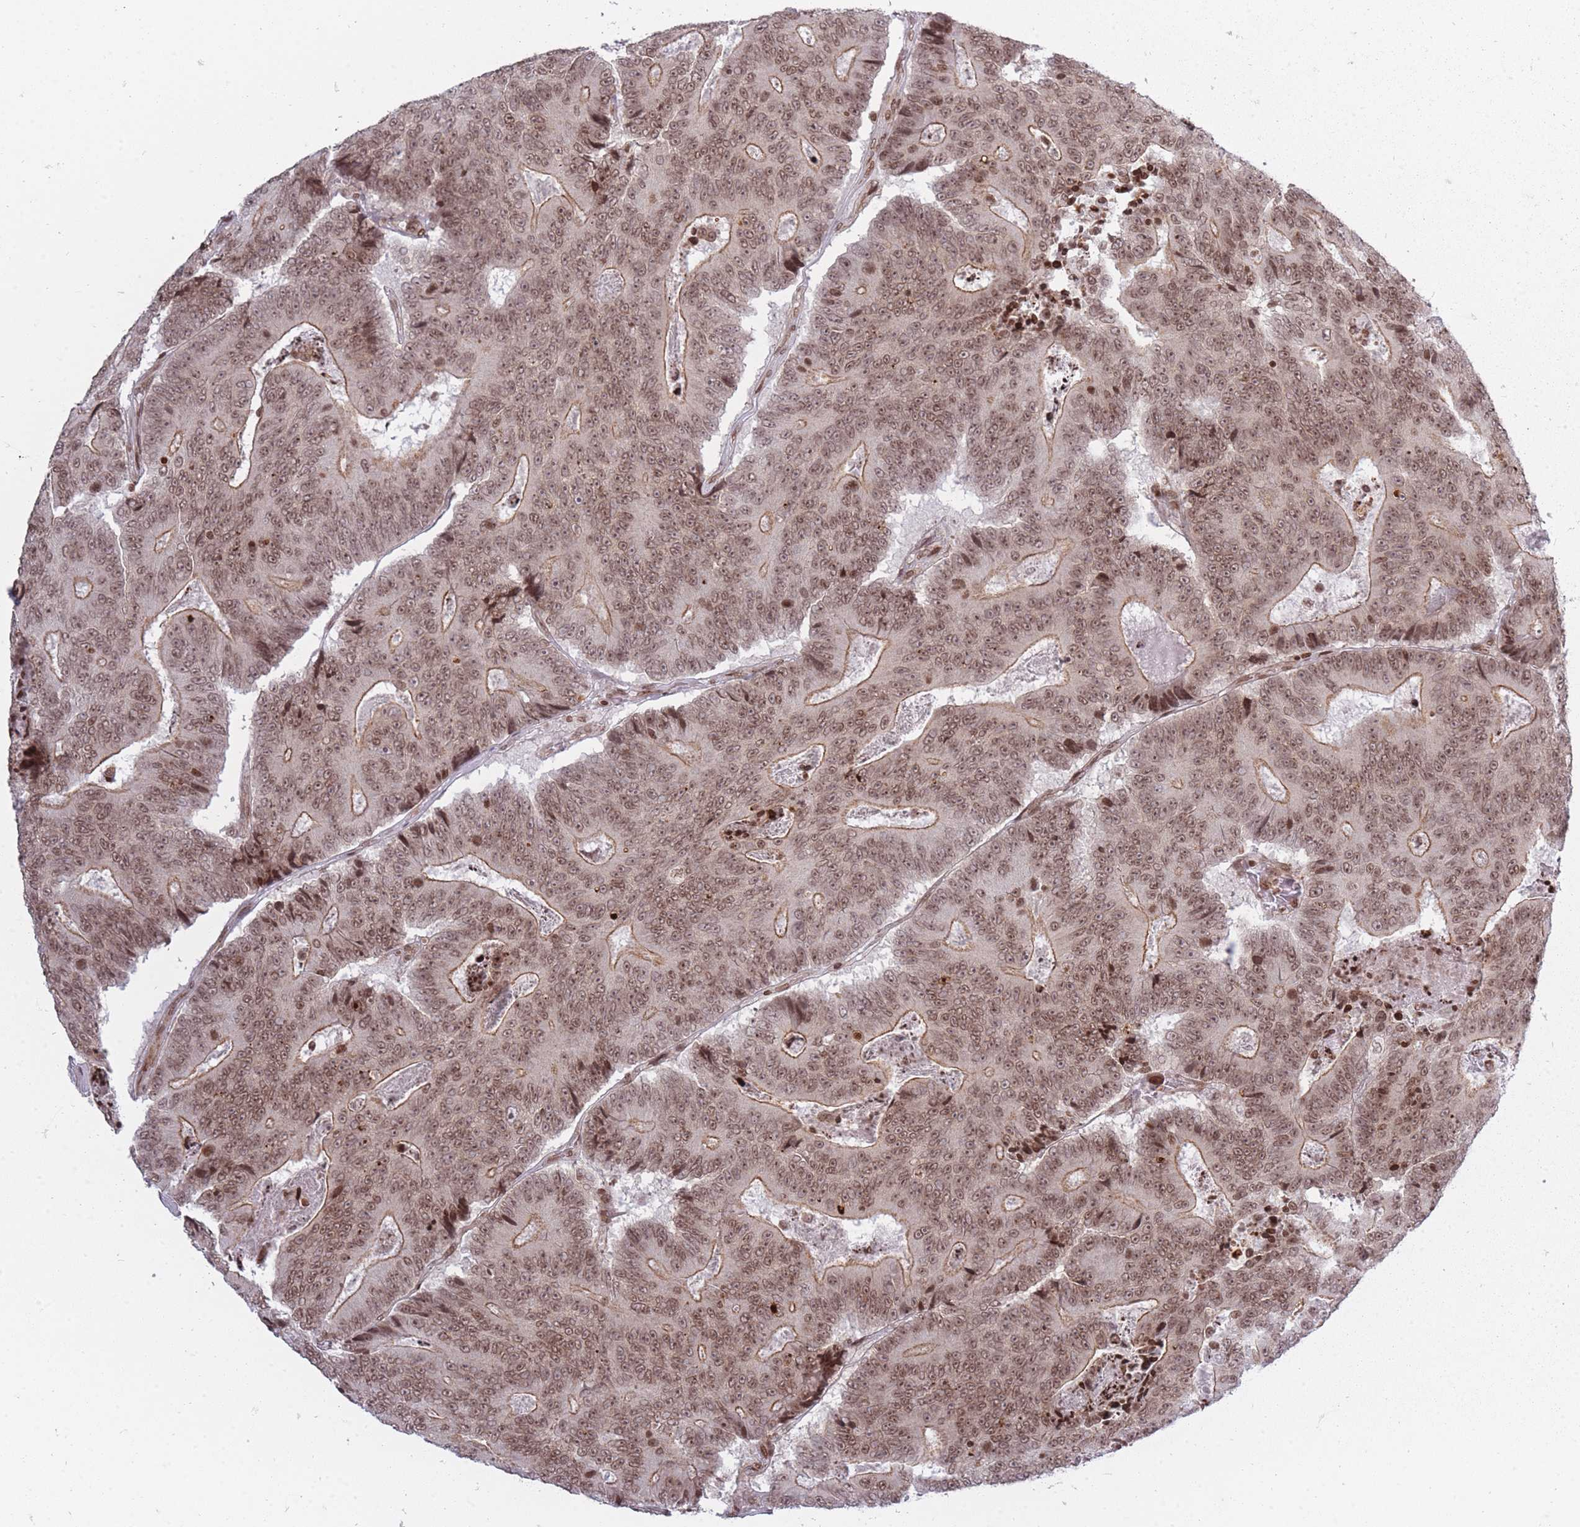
{"staining": {"intensity": "moderate", "quantity": ">75%", "location": "cytoplasmic/membranous,nuclear"}, "tissue": "colorectal cancer", "cell_type": "Tumor cells", "image_type": "cancer", "snomed": [{"axis": "morphology", "description": "Adenocarcinoma, NOS"}, {"axis": "topography", "description": "Colon"}], "caption": "Colorectal cancer (adenocarcinoma) stained for a protein demonstrates moderate cytoplasmic/membranous and nuclear positivity in tumor cells.", "gene": "TMC6", "patient": {"sex": "male", "age": 83}}